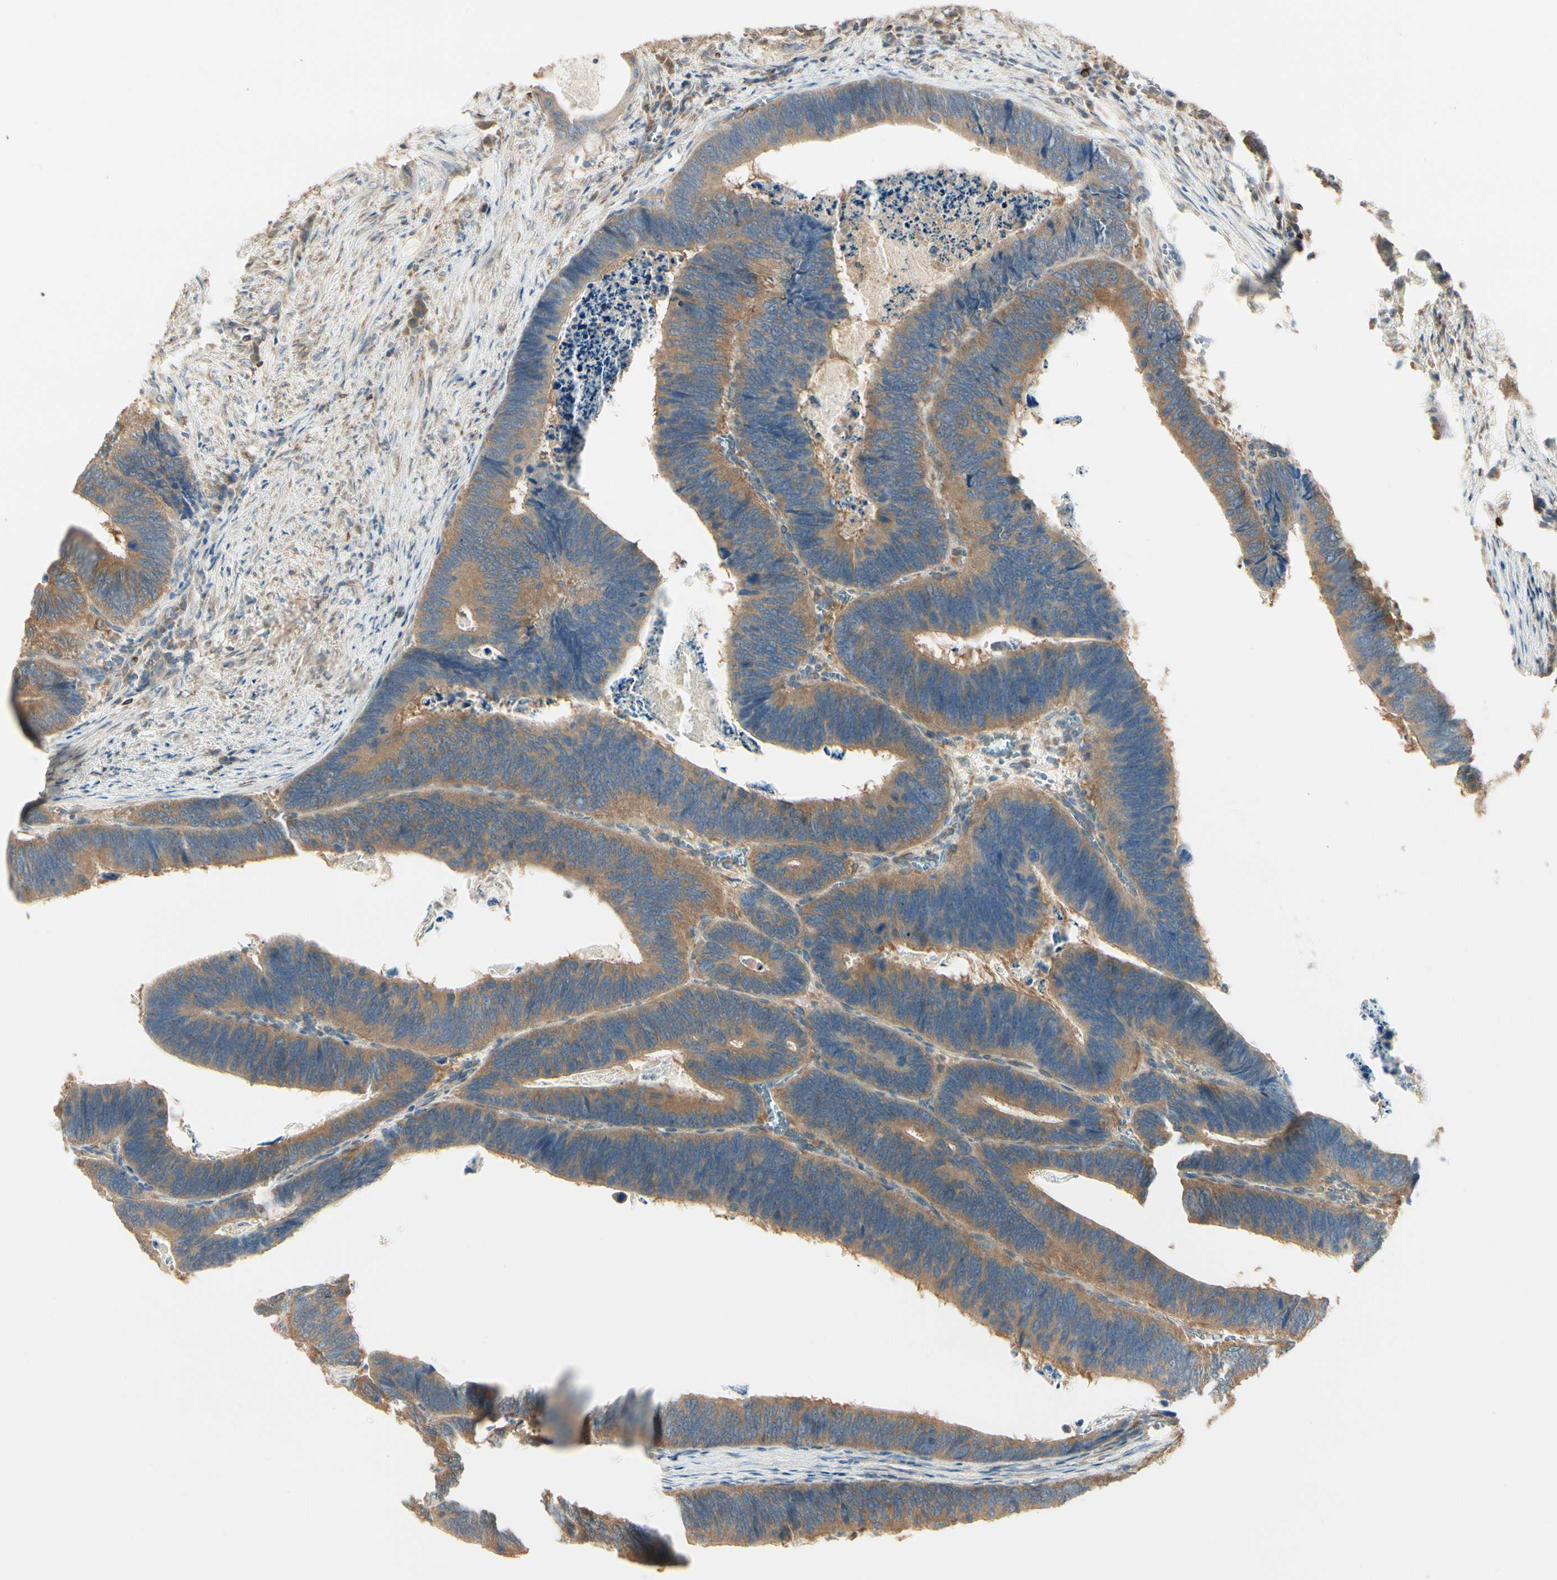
{"staining": {"intensity": "moderate", "quantity": ">75%", "location": "cytoplasmic/membranous"}, "tissue": "colorectal cancer", "cell_type": "Tumor cells", "image_type": "cancer", "snomed": [{"axis": "morphology", "description": "Adenocarcinoma, NOS"}, {"axis": "topography", "description": "Colon"}], "caption": "High-magnification brightfield microscopy of adenocarcinoma (colorectal) stained with DAB (3,3'-diaminobenzidine) (brown) and counterstained with hematoxylin (blue). tumor cells exhibit moderate cytoplasmic/membranous positivity is present in about>75% of cells.", "gene": "IRAG1", "patient": {"sex": "male", "age": 72}}